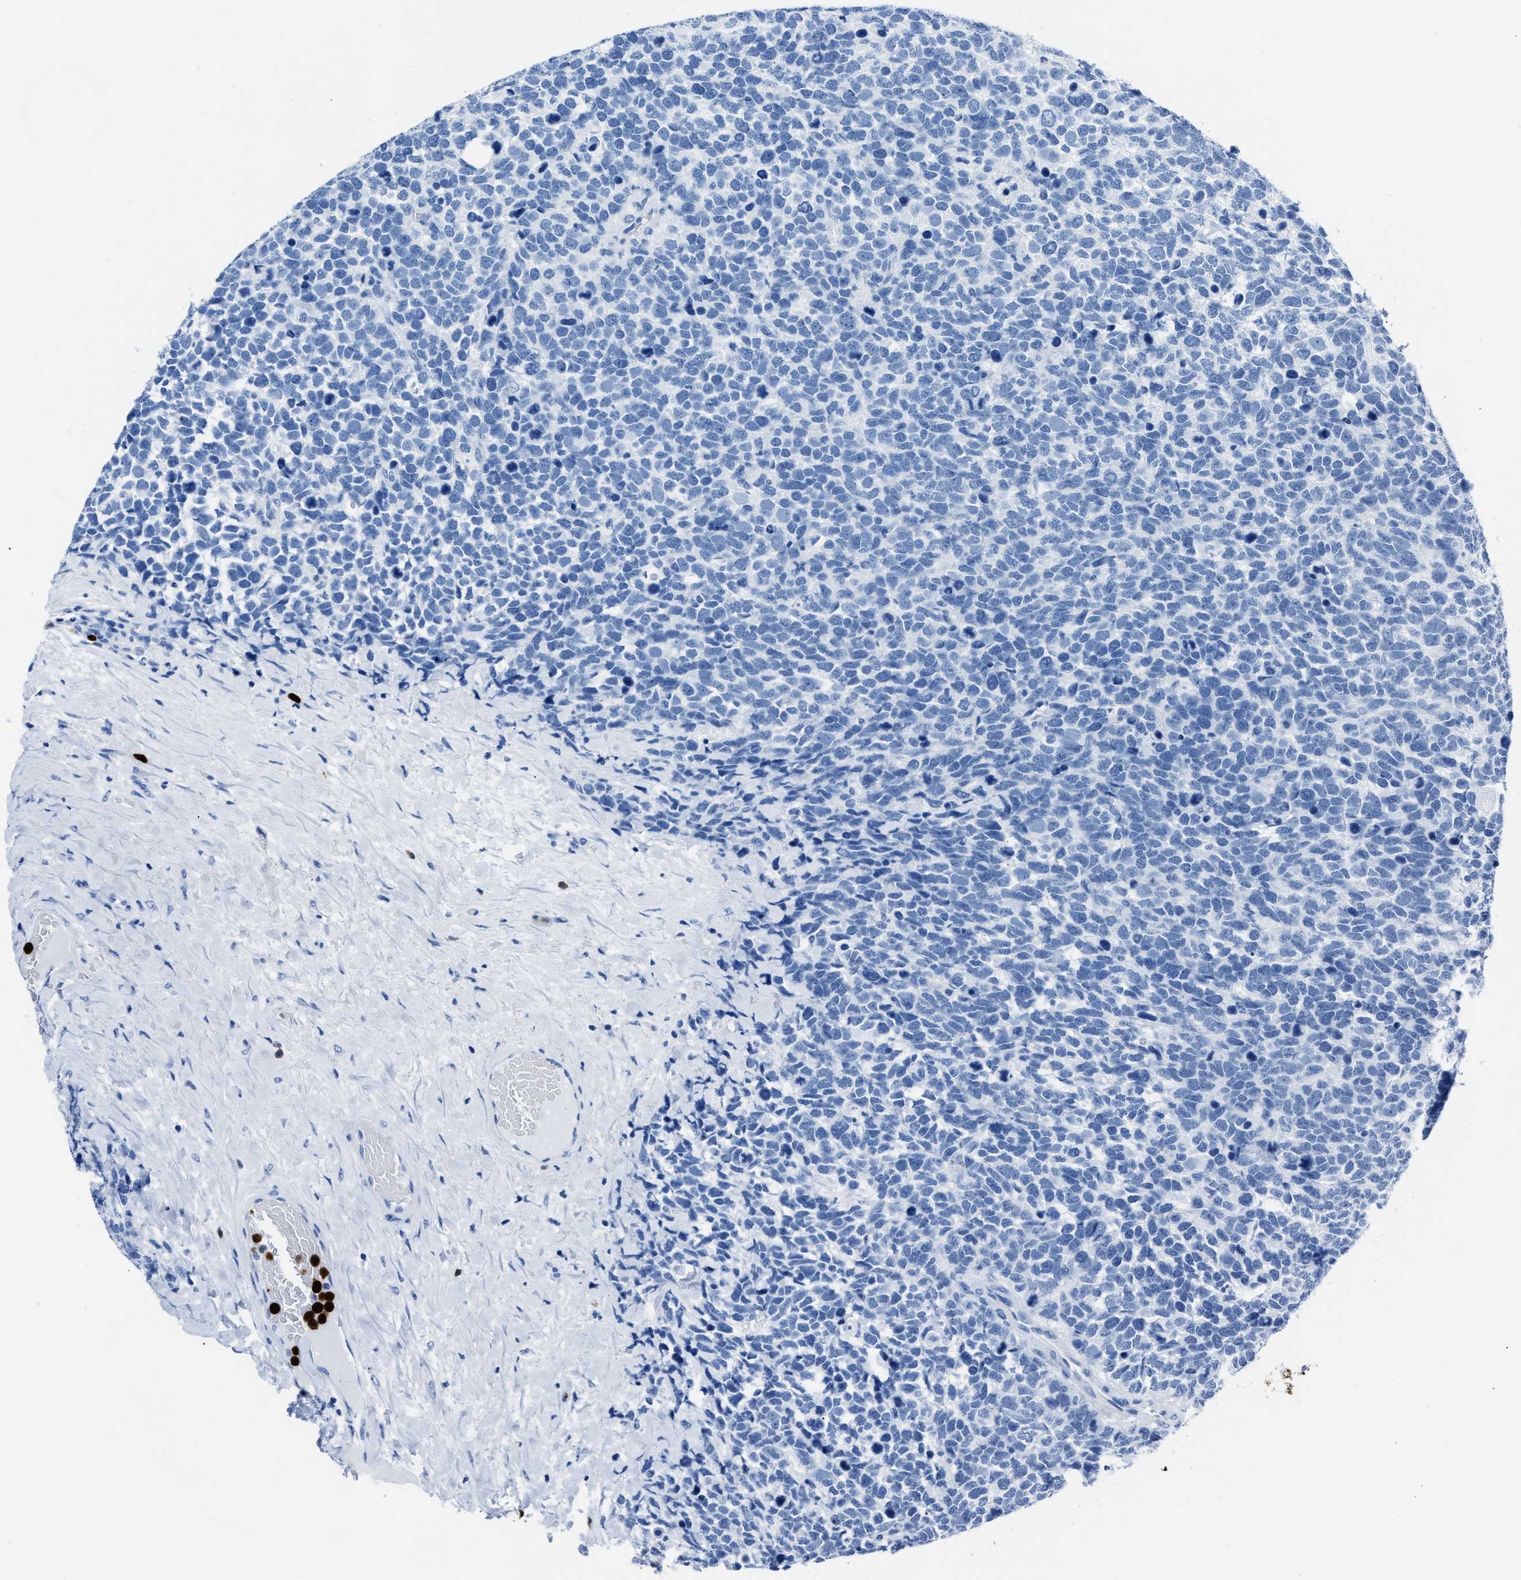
{"staining": {"intensity": "negative", "quantity": "none", "location": "none"}, "tissue": "urothelial cancer", "cell_type": "Tumor cells", "image_type": "cancer", "snomed": [{"axis": "morphology", "description": "Urothelial carcinoma, High grade"}, {"axis": "topography", "description": "Urinary bladder"}], "caption": "IHC image of urothelial carcinoma (high-grade) stained for a protein (brown), which exhibits no expression in tumor cells. (Immunohistochemistry, brightfield microscopy, high magnification).", "gene": "S100P", "patient": {"sex": "female", "age": 82}}